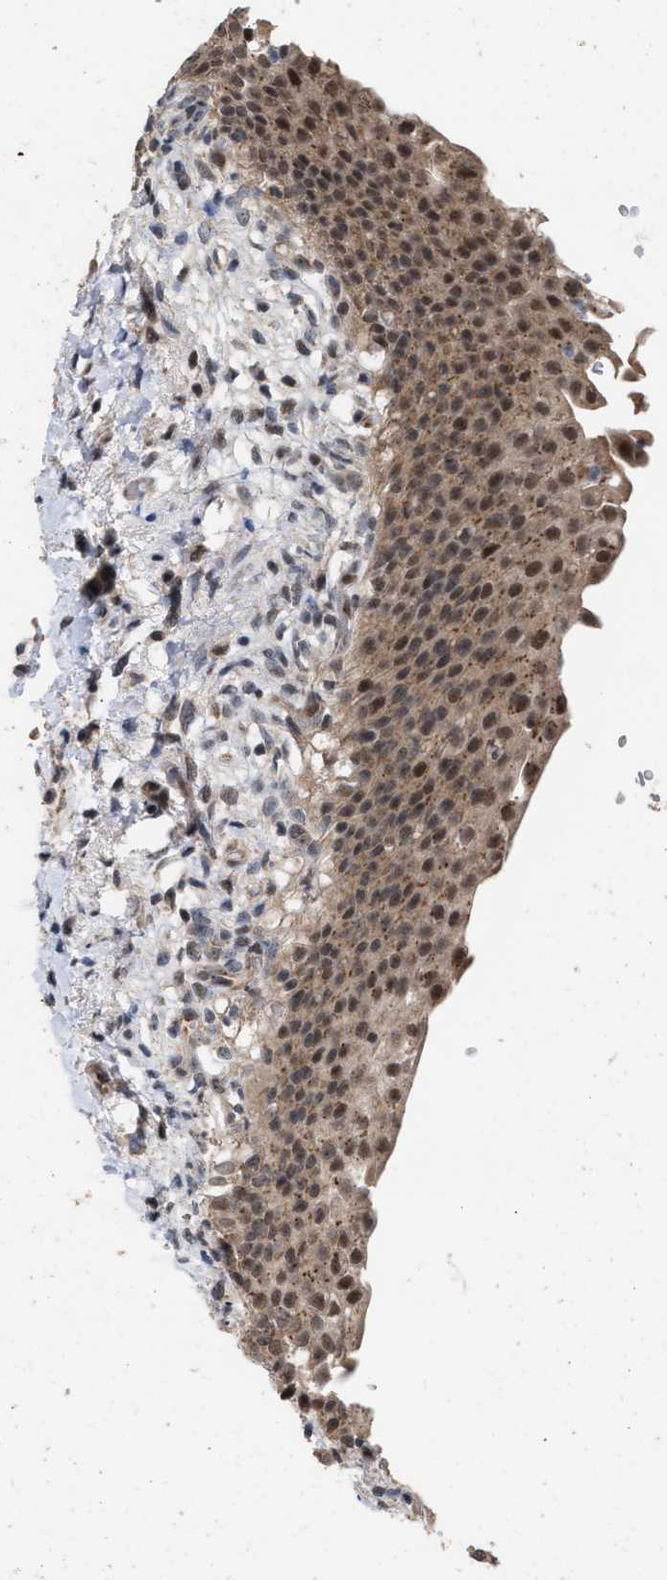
{"staining": {"intensity": "weak", "quantity": ">75%", "location": "cytoplasmic/membranous,nuclear"}, "tissue": "urinary bladder", "cell_type": "Urothelial cells", "image_type": "normal", "snomed": [{"axis": "morphology", "description": "Normal tissue, NOS"}, {"axis": "topography", "description": "Urinary bladder"}], "caption": "Urothelial cells show low levels of weak cytoplasmic/membranous,nuclear staining in about >75% of cells in normal human urinary bladder.", "gene": "MKNK2", "patient": {"sex": "female", "age": 60}}